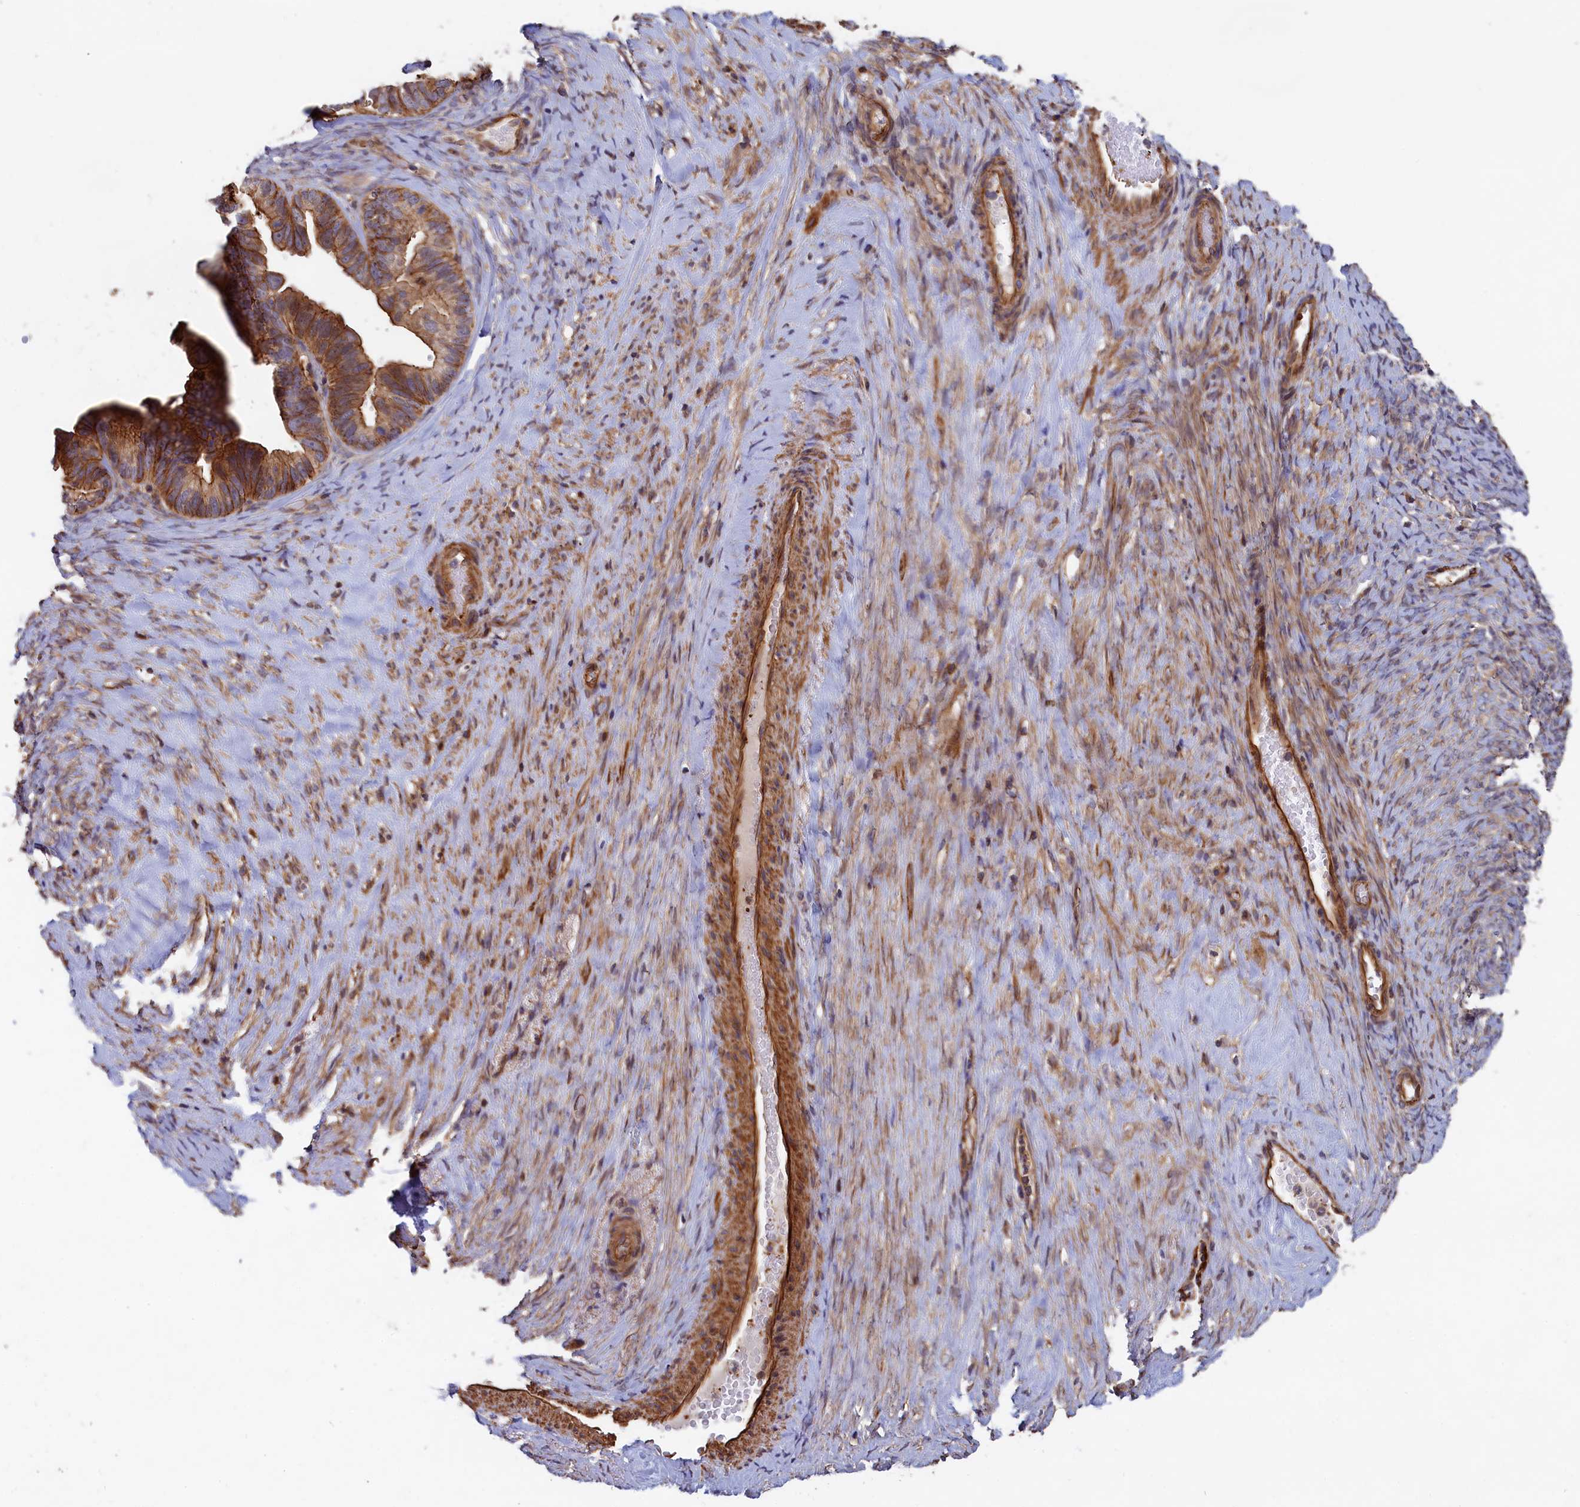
{"staining": {"intensity": "moderate", "quantity": ">75%", "location": "cytoplasmic/membranous"}, "tissue": "ovarian cancer", "cell_type": "Tumor cells", "image_type": "cancer", "snomed": [{"axis": "morphology", "description": "Cystadenocarcinoma, serous, NOS"}, {"axis": "topography", "description": "Ovary"}], "caption": "This micrograph reveals immunohistochemistry staining of ovarian serous cystadenocarcinoma, with medium moderate cytoplasmic/membranous expression in approximately >75% of tumor cells.", "gene": "ANKRD27", "patient": {"sex": "female", "age": 56}}